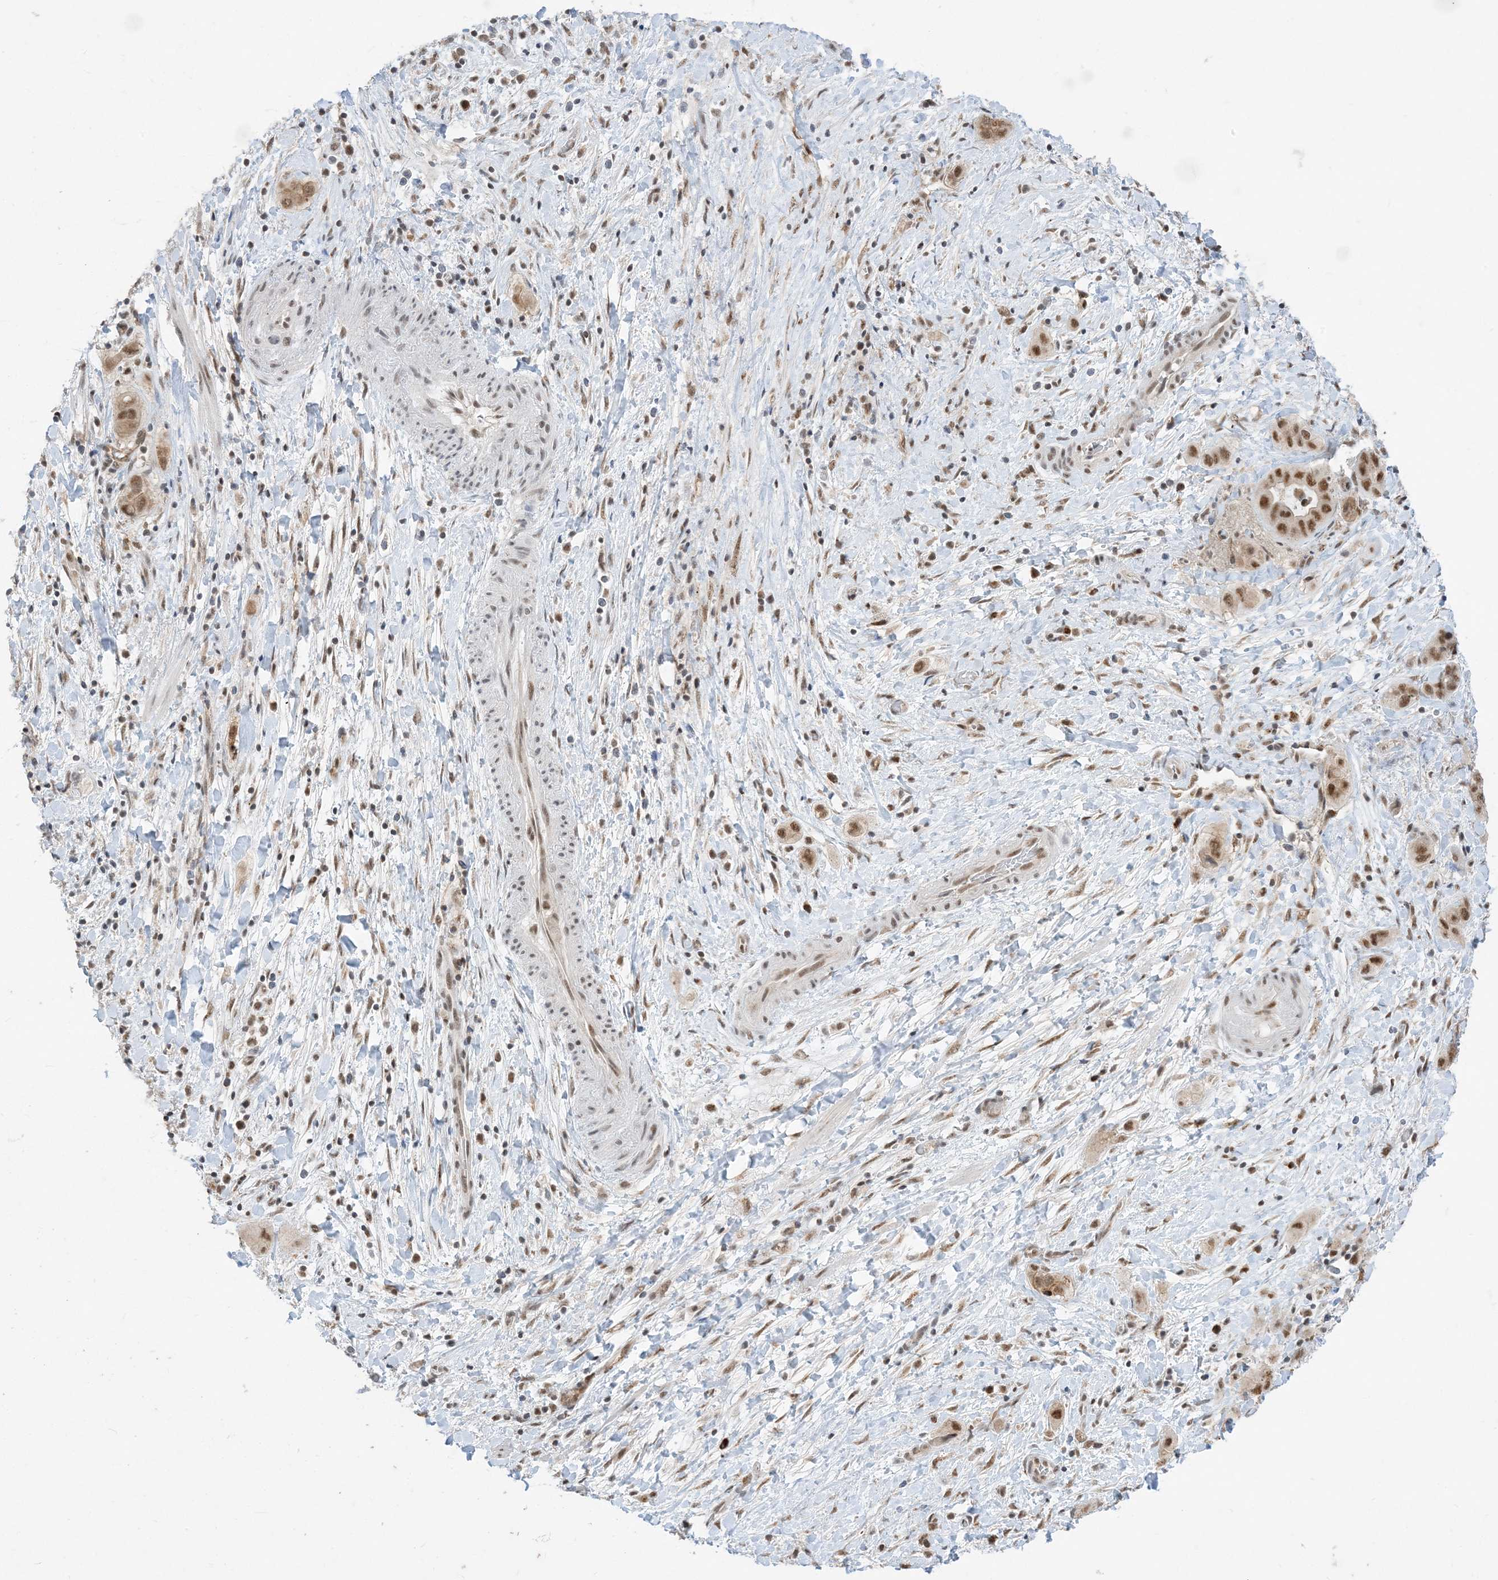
{"staining": {"intensity": "strong", "quantity": ">75%", "location": "cytoplasmic/membranous,nuclear"}, "tissue": "liver cancer", "cell_type": "Tumor cells", "image_type": "cancer", "snomed": [{"axis": "morphology", "description": "Cholangiocarcinoma"}, {"axis": "topography", "description": "Liver"}], "caption": "Immunohistochemical staining of liver cancer (cholangiocarcinoma) demonstrates strong cytoplasmic/membranous and nuclear protein expression in about >75% of tumor cells.", "gene": "SF3A3", "patient": {"sex": "female", "age": 52}}